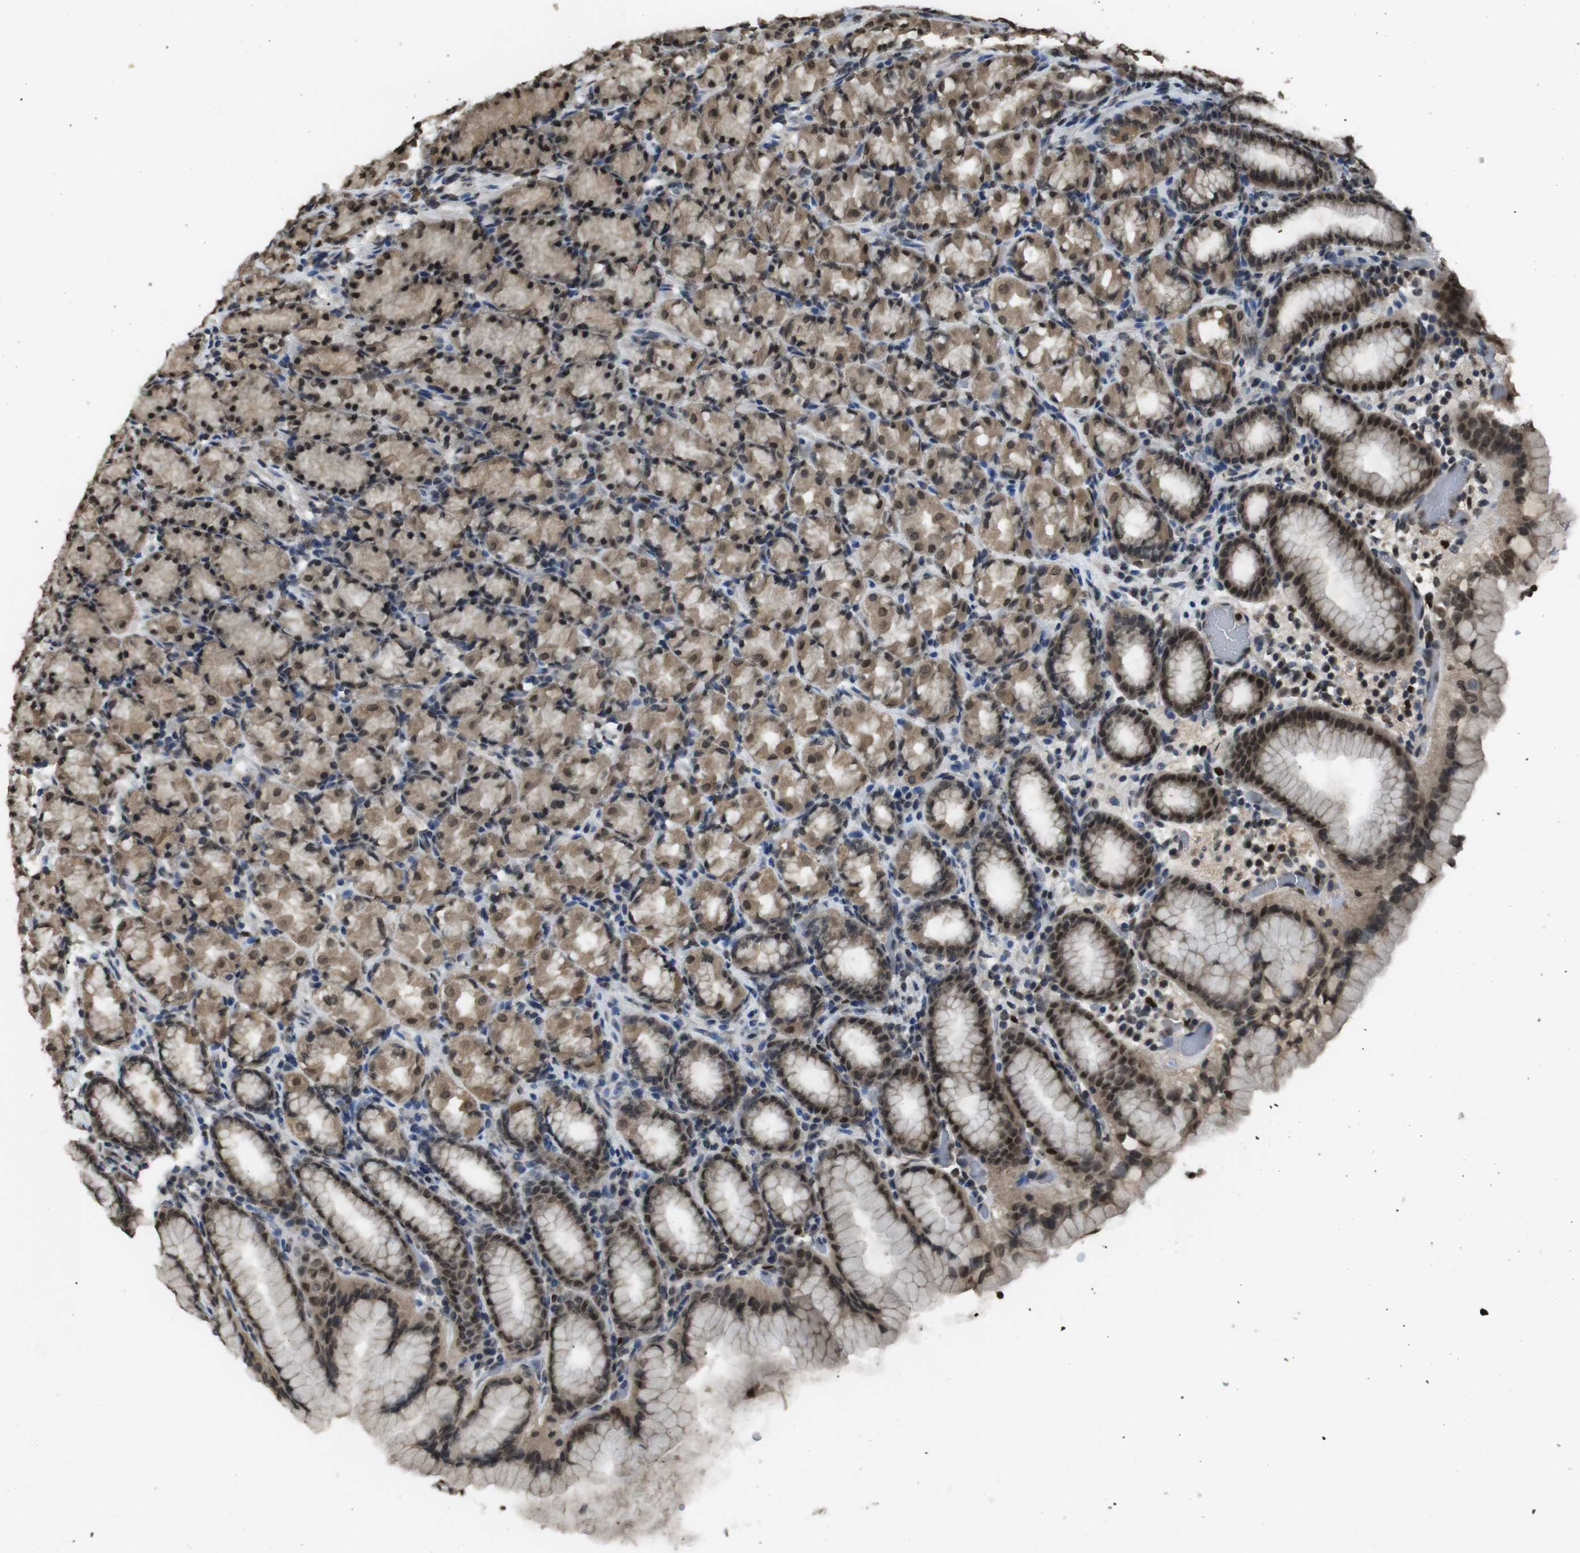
{"staining": {"intensity": "strong", "quantity": ">75%", "location": "cytoplasmic/membranous,nuclear"}, "tissue": "stomach", "cell_type": "Glandular cells", "image_type": "normal", "snomed": [{"axis": "morphology", "description": "Normal tissue, NOS"}, {"axis": "topography", "description": "Stomach, upper"}], "caption": "Immunohistochemical staining of benign stomach demonstrates >75% levels of strong cytoplasmic/membranous,nuclear protein expression in approximately >75% of glandular cells. (DAB (3,3'-diaminobenzidine) = brown stain, brightfield microscopy at high magnification).", "gene": "MAF", "patient": {"sex": "male", "age": 68}}